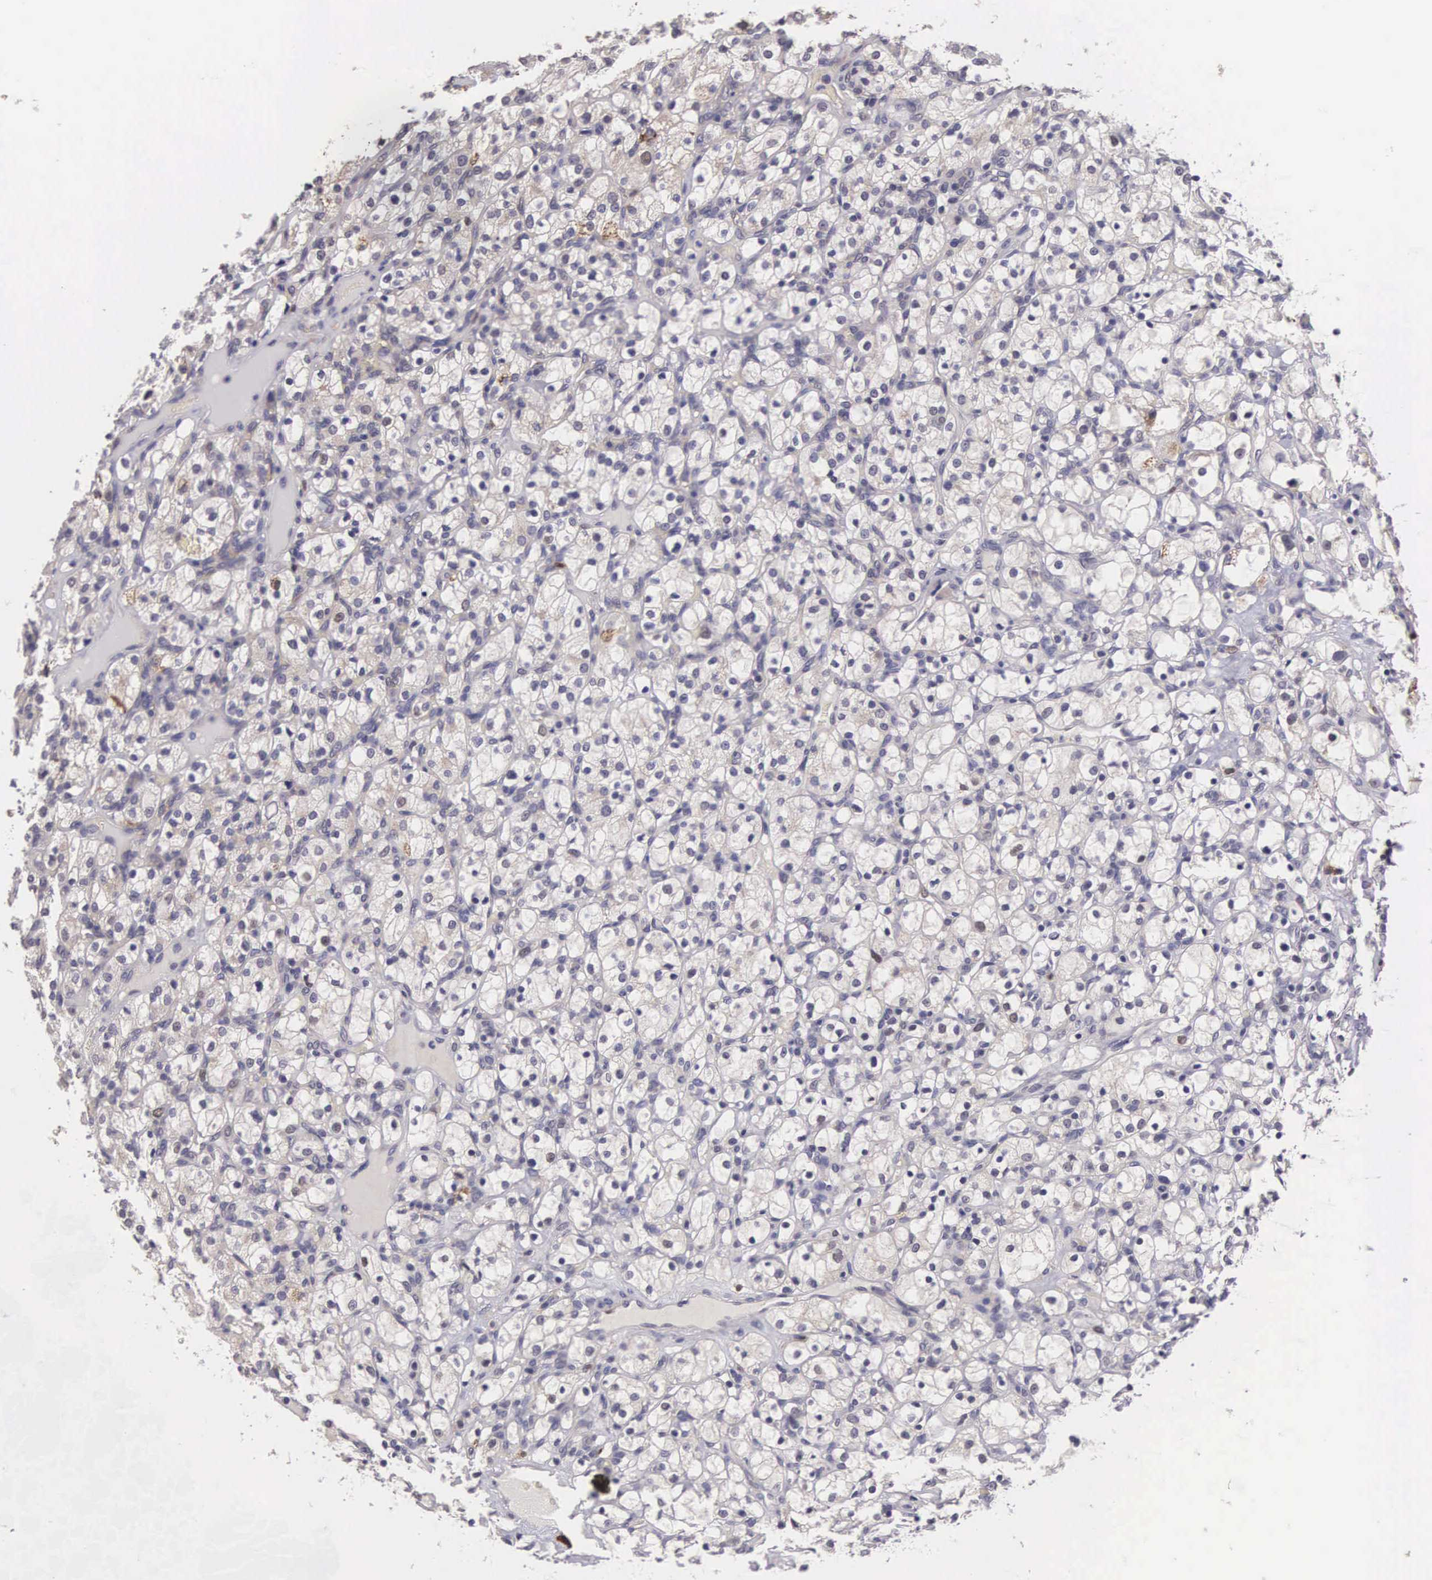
{"staining": {"intensity": "negative", "quantity": "none", "location": "none"}, "tissue": "renal cancer", "cell_type": "Tumor cells", "image_type": "cancer", "snomed": [{"axis": "morphology", "description": "Adenocarcinoma, NOS"}, {"axis": "topography", "description": "Kidney"}], "caption": "IHC histopathology image of human renal adenocarcinoma stained for a protein (brown), which shows no expression in tumor cells.", "gene": "CDC45", "patient": {"sex": "female", "age": 83}}